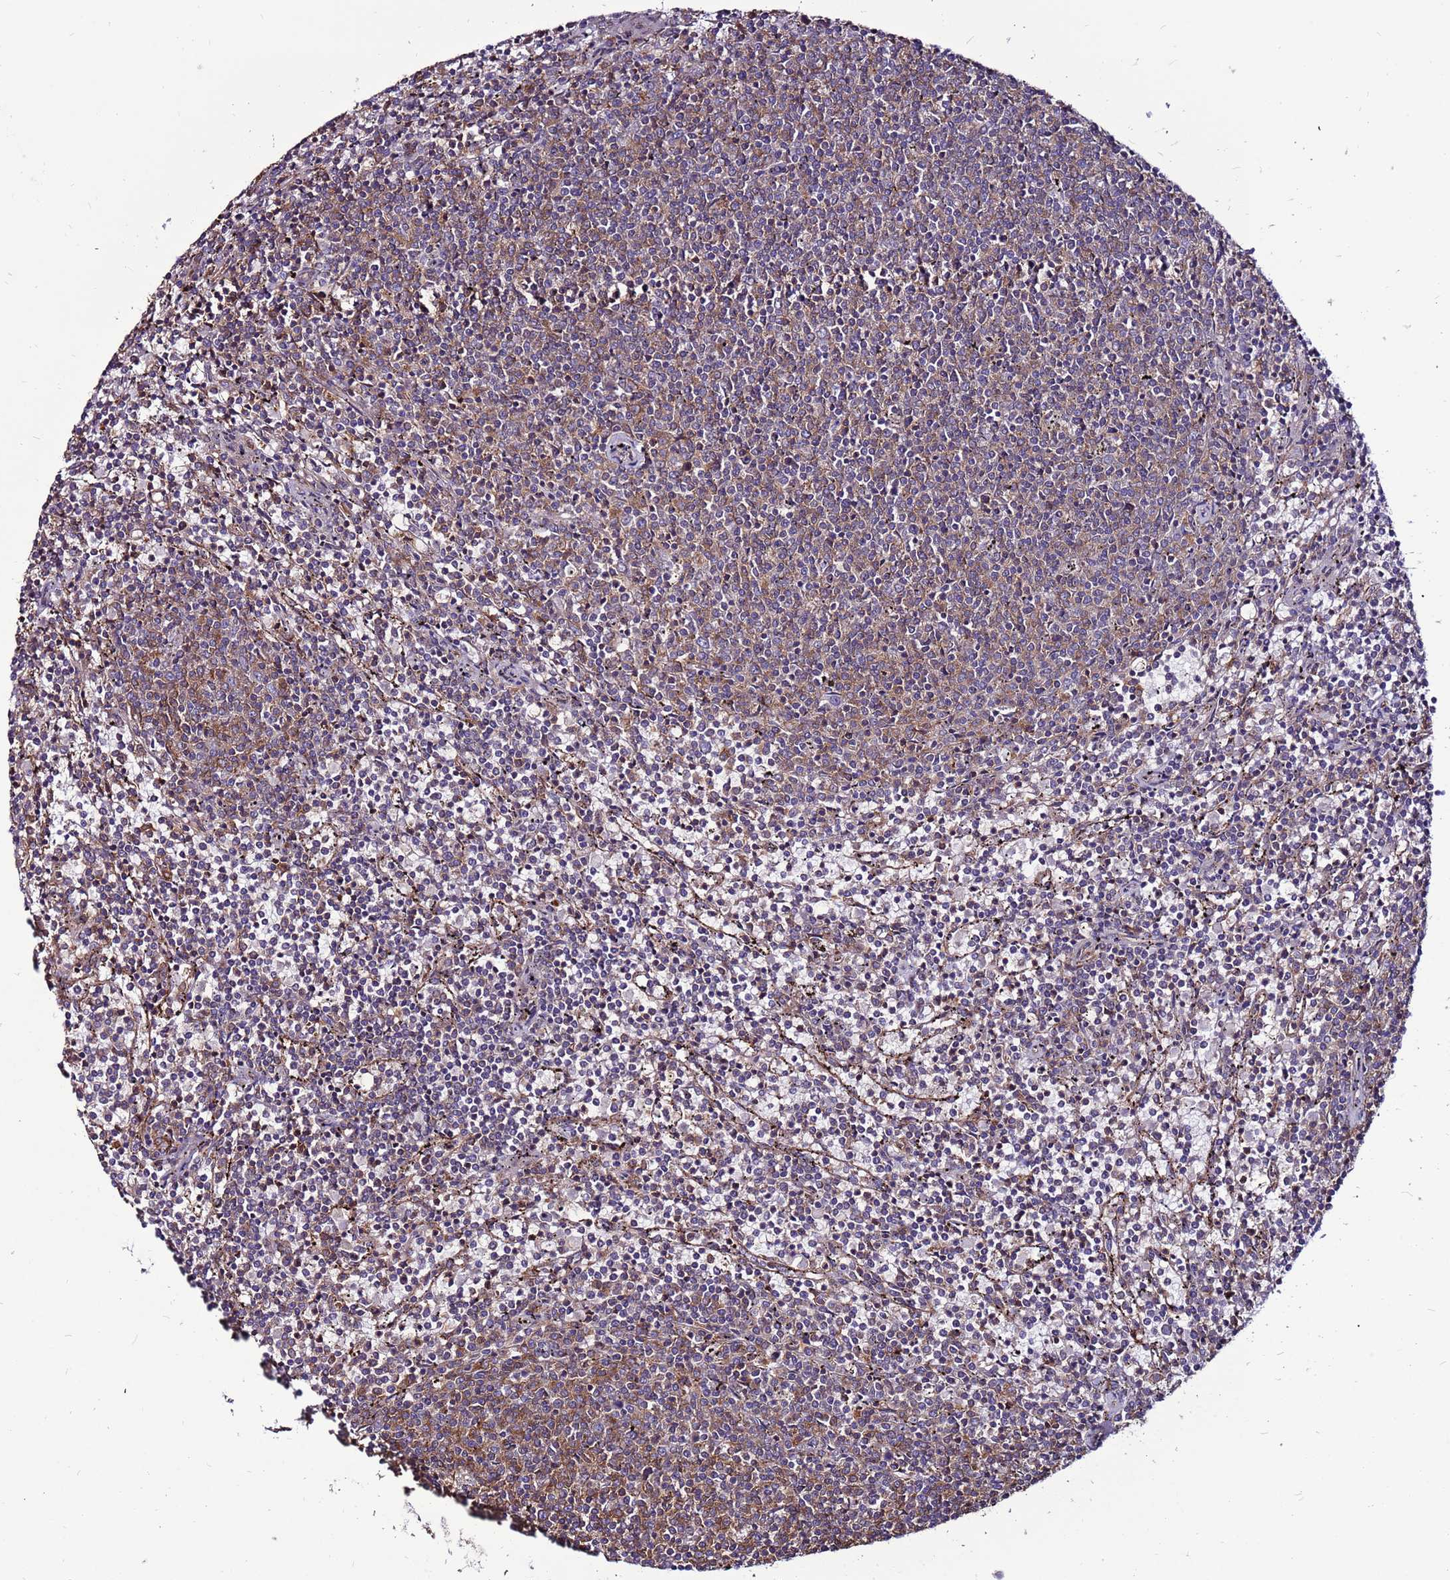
{"staining": {"intensity": "moderate", "quantity": "25%-75%", "location": "cytoplasmic/membranous"}, "tissue": "lymphoma", "cell_type": "Tumor cells", "image_type": "cancer", "snomed": [{"axis": "morphology", "description": "Malignant lymphoma, non-Hodgkin's type, Low grade"}, {"axis": "topography", "description": "Spleen"}], "caption": "This is a histology image of IHC staining of malignant lymphoma, non-Hodgkin's type (low-grade), which shows moderate expression in the cytoplasmic/membranous of tumor cells.", "gene": "NRN1L", "patient": {"sex": "female", "age": 50}}